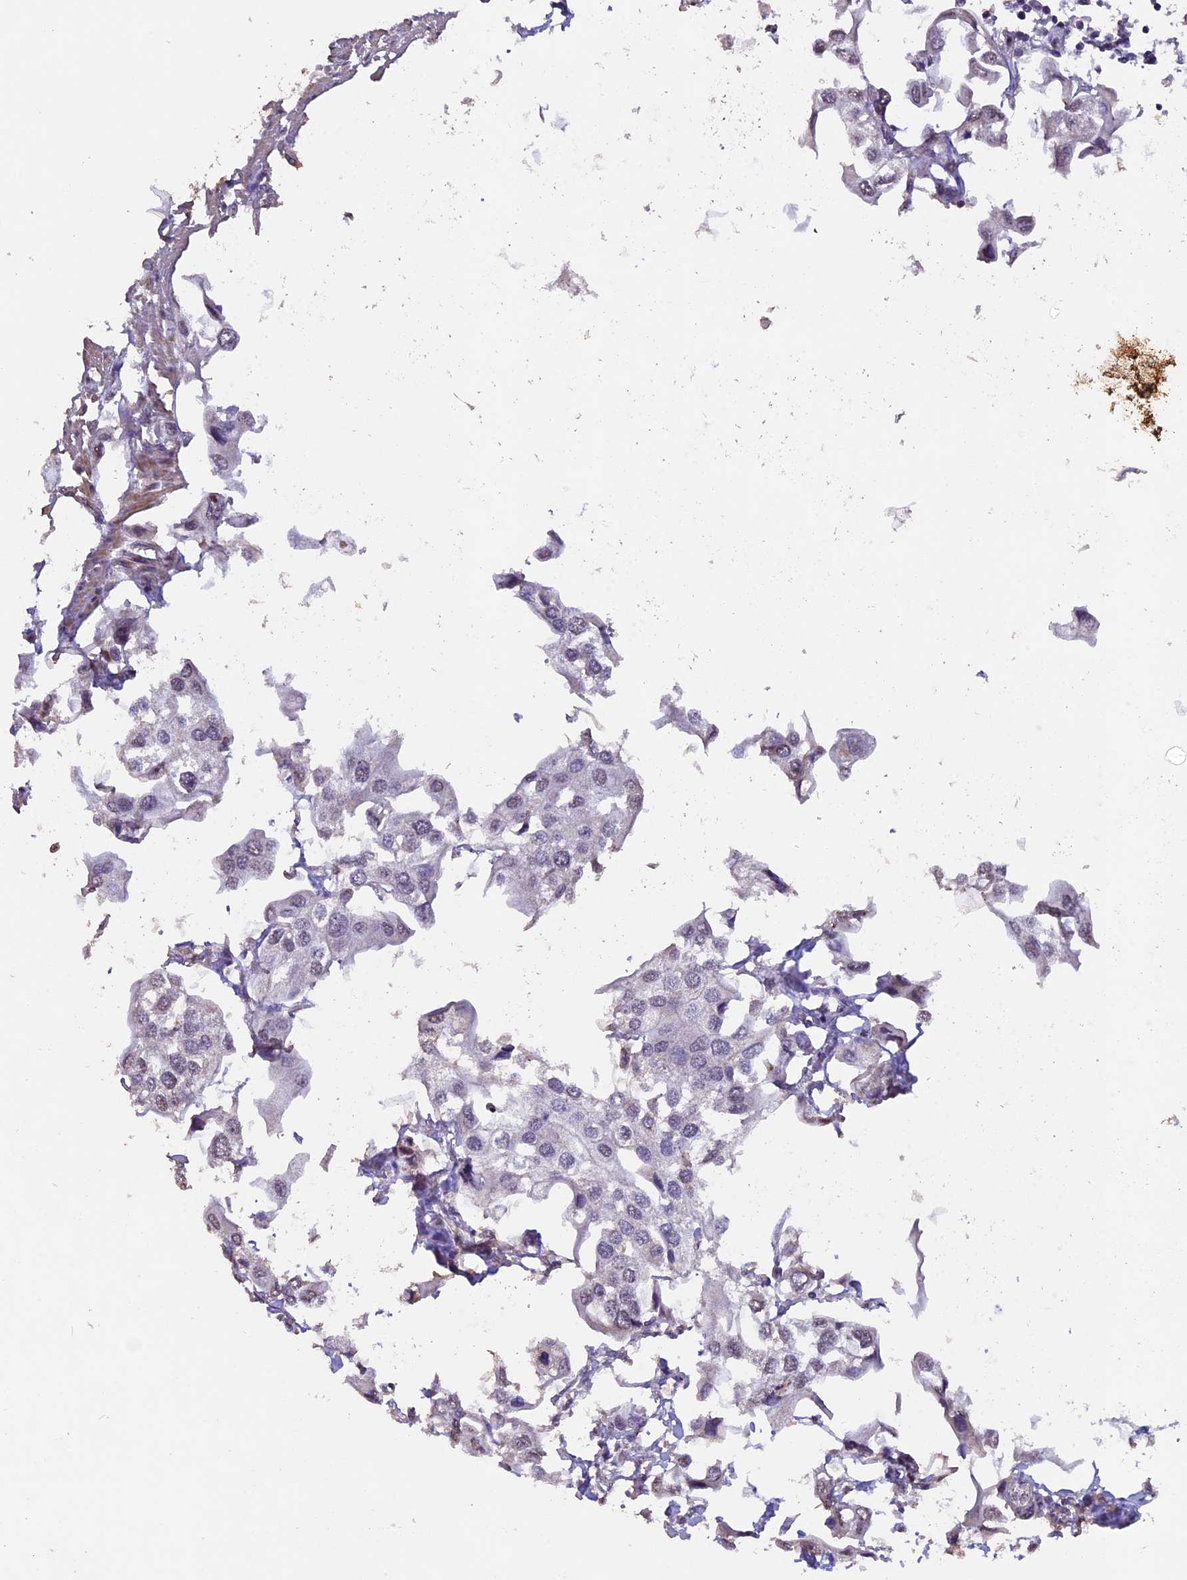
{"staining": {"intensity": "negative", "quantity": "none", "location": "none"}, "tissue": "urothelial cancer", "cell_type": "Tumor cells", "image_type": "cancer", "snomed": [{"axis": "morphology", "description": "Urothelial carcinoma, High grade"}, {"axis": "topography", "description": "Urinary bladder"}], "caption": "The photomicrograph shows no staining of tumor cells in high-grade urothelial carcinoma.", "gene": "GNB5", "patient": {"sex": "male", "age": 64}}